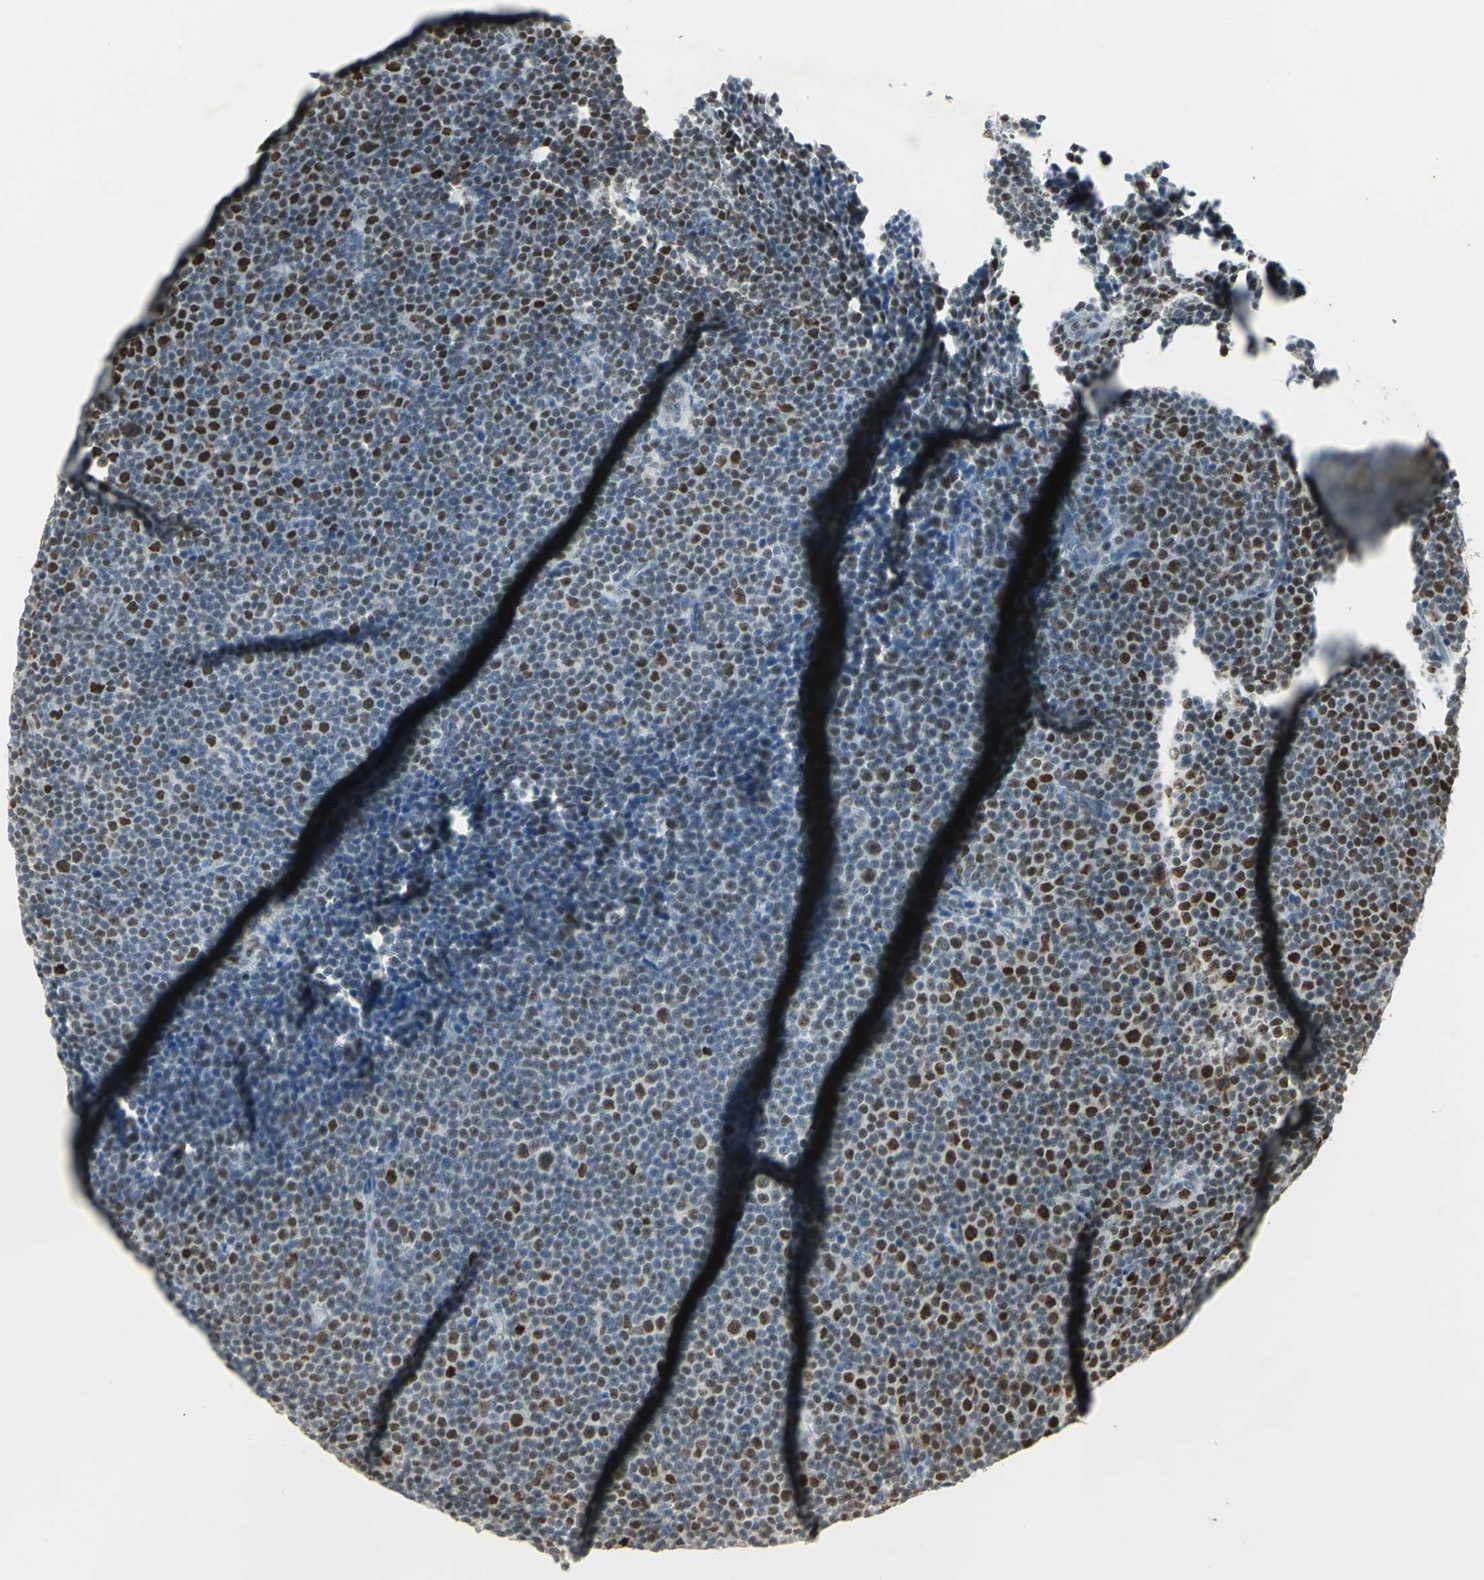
{"staining": {"intensity": "strong", "quantity": "25%-75%", "location": "nuclear"}, "tissue": "lymphoma", "cell_type": "Tumor cells", "image_type": "cancer", "snomed": [{"axis": "morphology", "description": "Malignant lymphoma, non-Hodgkin's type, Low grade"}, {"axis": "topography", "description": "Lymph node"}], "caption": "Immunohistochemical staining of human lymphoma shows high levels of strong nuclear staining in approximately 25%-75% of tumor cells.", "gene": "AK6", "patient": {"sex": "female", "age": 67}}